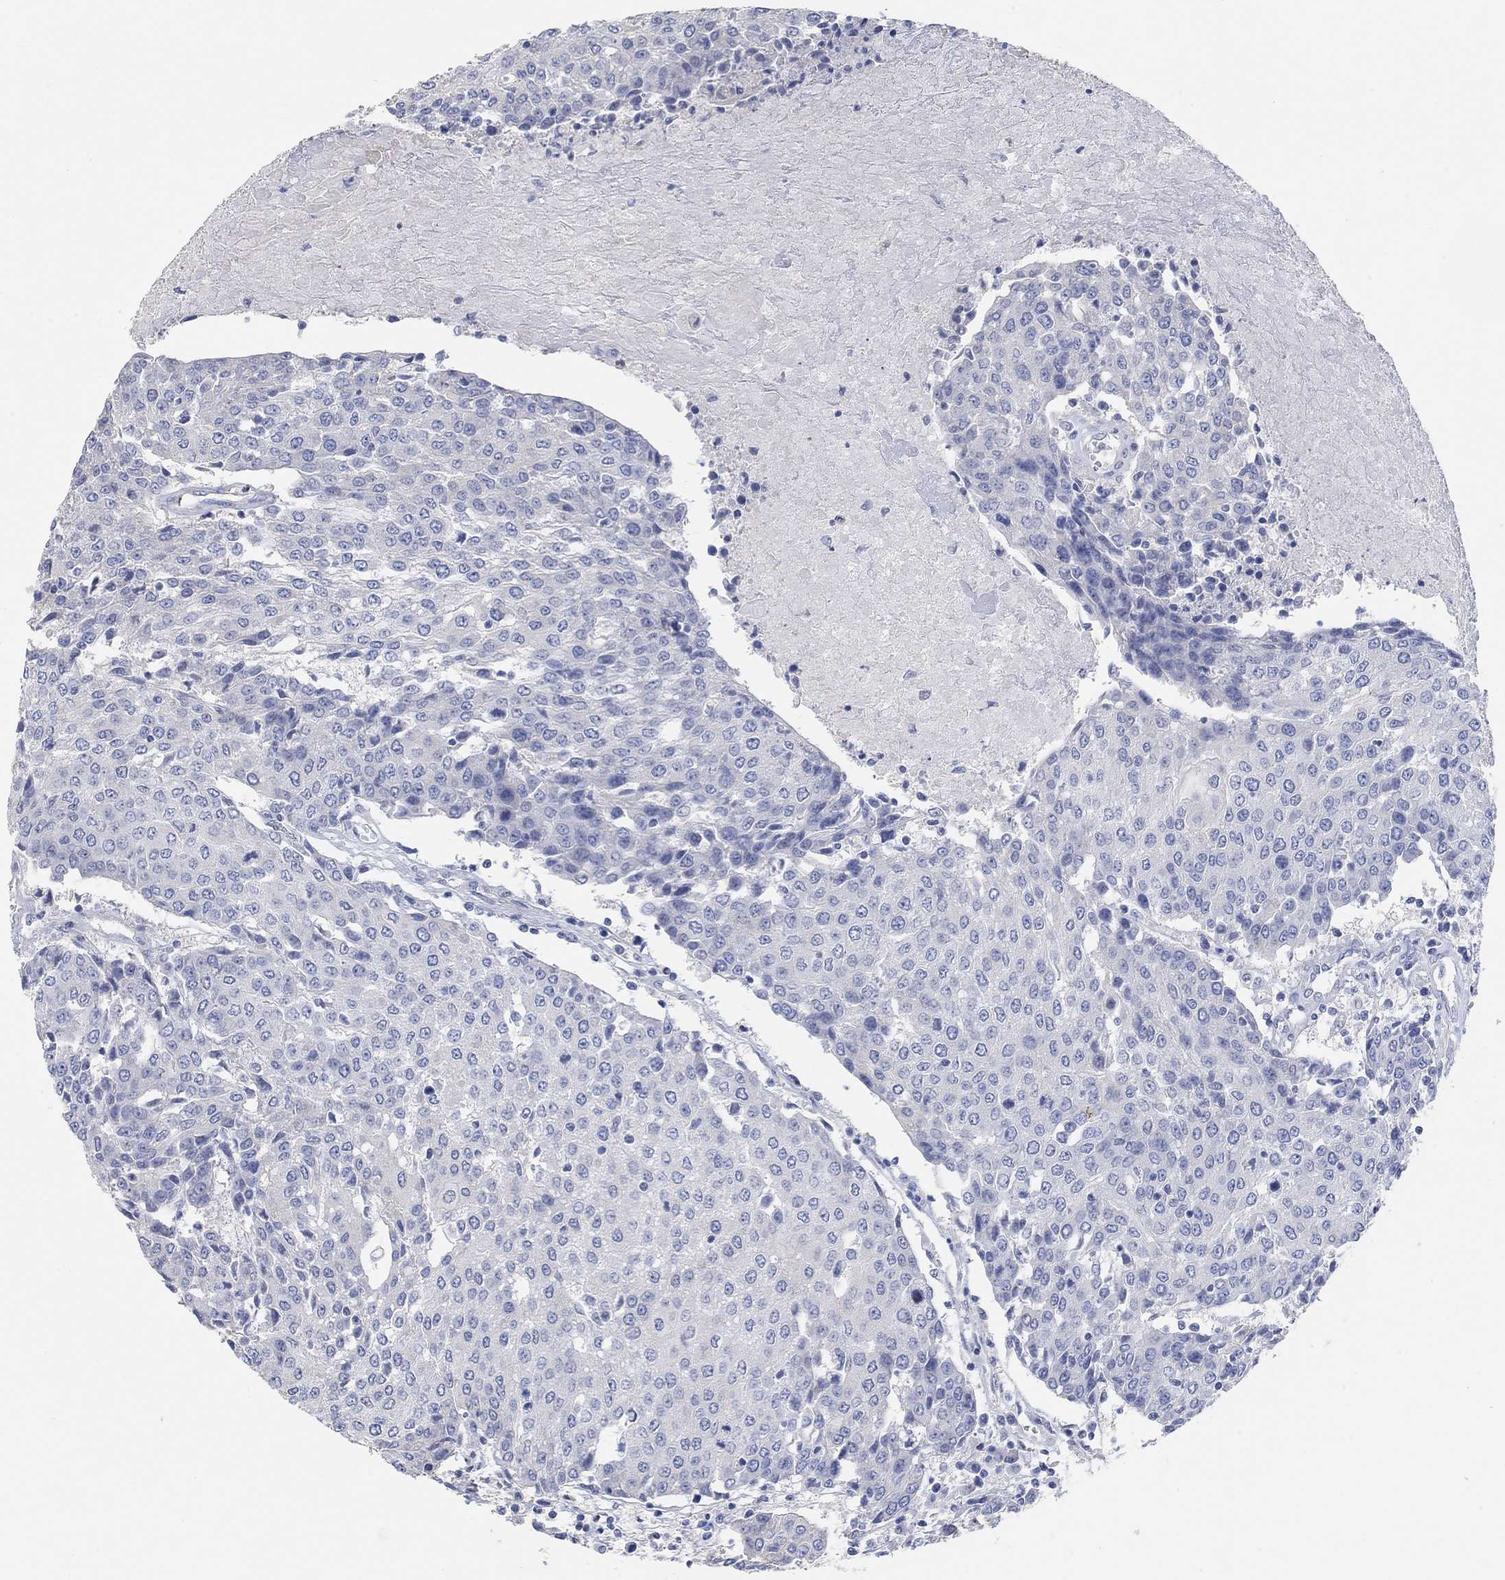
{"staining": {"intensity": "negative", "quantity": "none", "location": "none"}, "tissue": "urothelial cancer", "cell_type": "Tumor cells", "image_type": "cancer", "snomed": [{"axis": "morphology", "description": "Urothelial carcinoma, High grade"}, {"axis": "topography", "description": "Urinary bladder"}], "caption": "Tumor cells show no significant positivity in urothelial carcinoma (high-grade).", "gene": "NLRP14", "patient": {"sex": "female", "age": 85}}